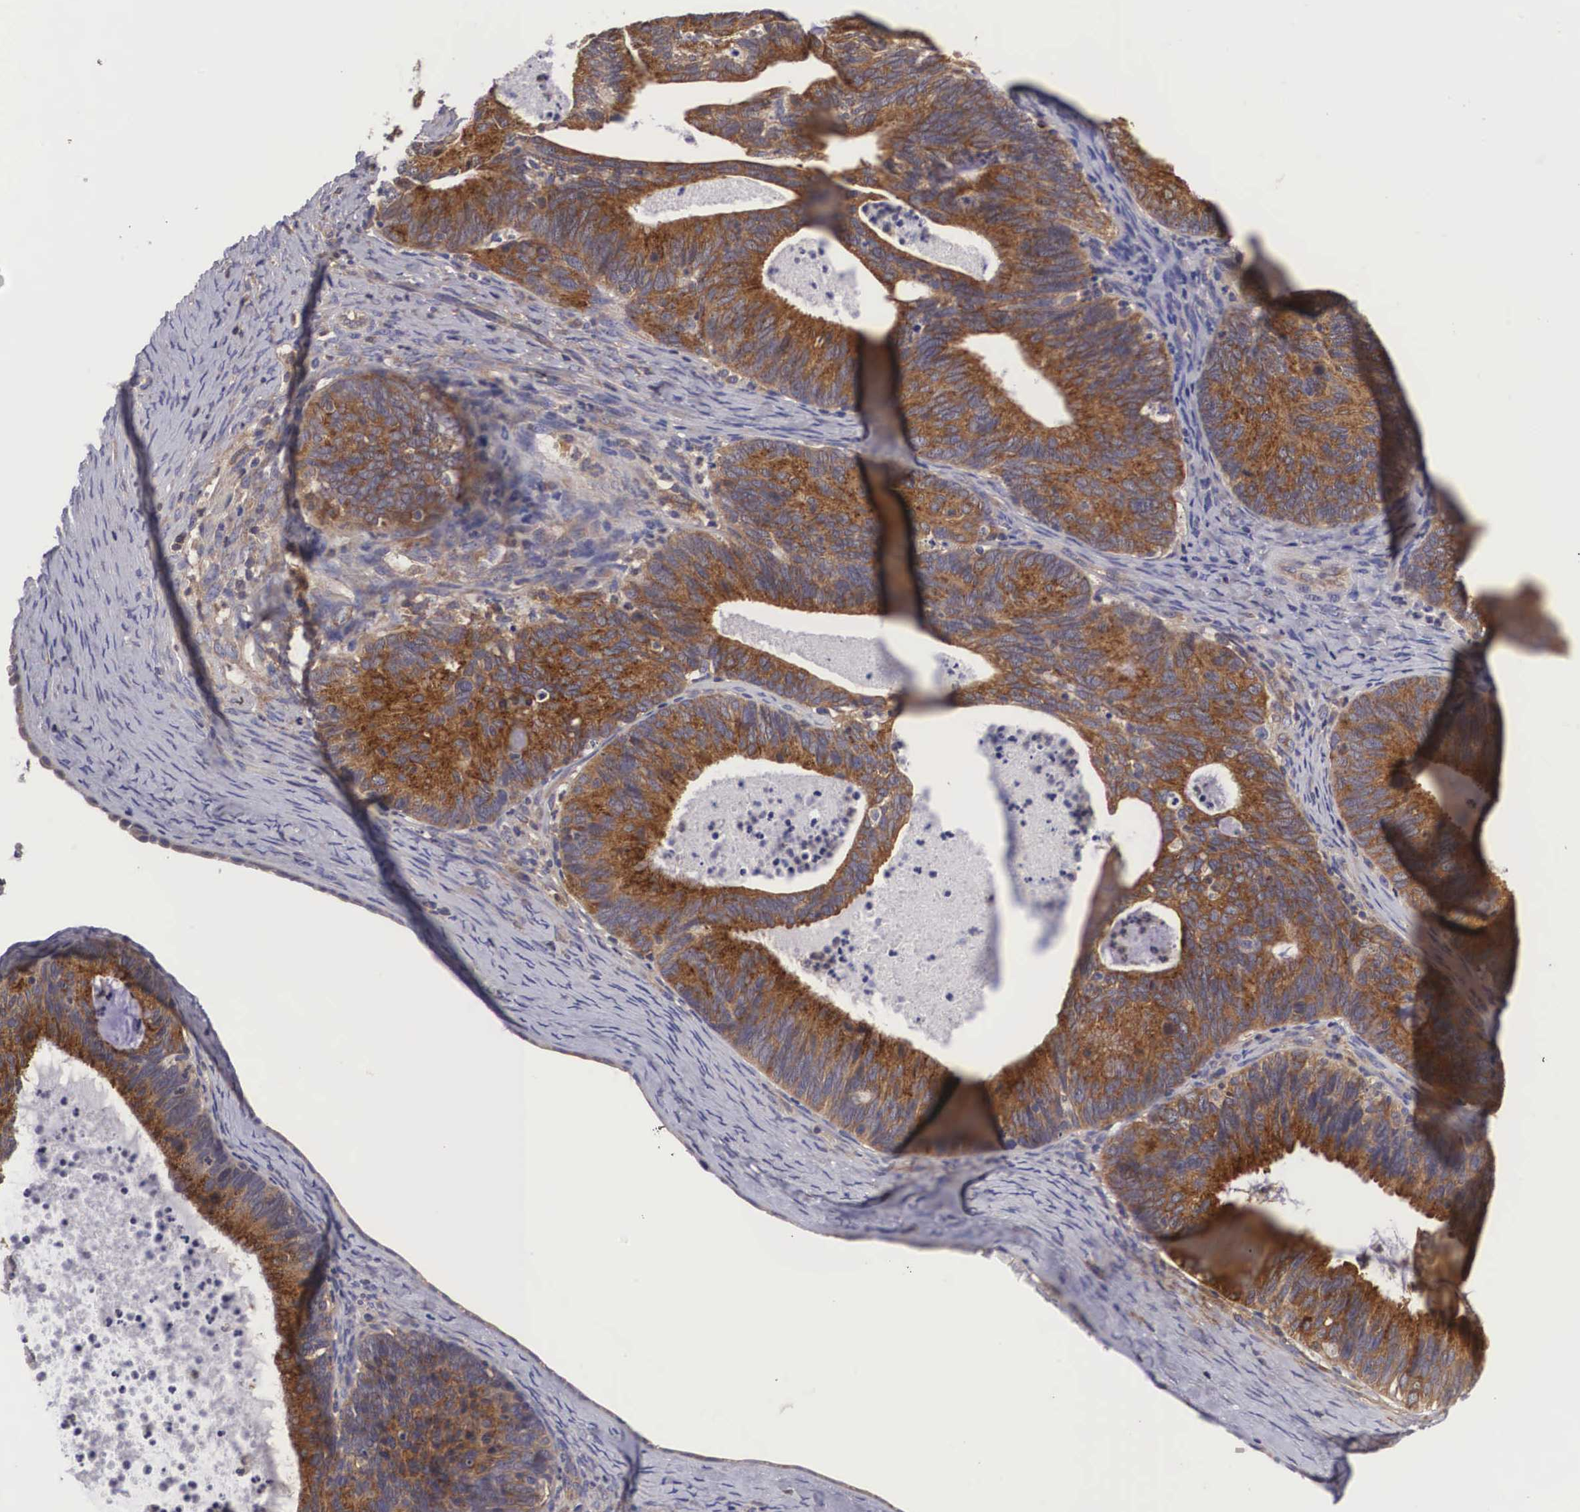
{"staining": {"intensity": "strong", "quantity": ">75%", "location": "cytoplasmic/membranous"}, "tissue": "ovarian cancer", "cell_type": "Tumor cells", "image_type": "cancer", "snomed": [{"axis": "morphology", "description": "Carcinoma, endometroid"}, {"axis": "topography", "description": "Ovary"}], "caption": "Immunohistochemical staining of human ovarian cancer (endometroid carcinoma) demonstrates high levels of strong cytoplasmic/membranous positivity in approximately >75% of tumor cells.", "gene": "GRIPAP1", "patient": {"sex": "female", "age": 52}}